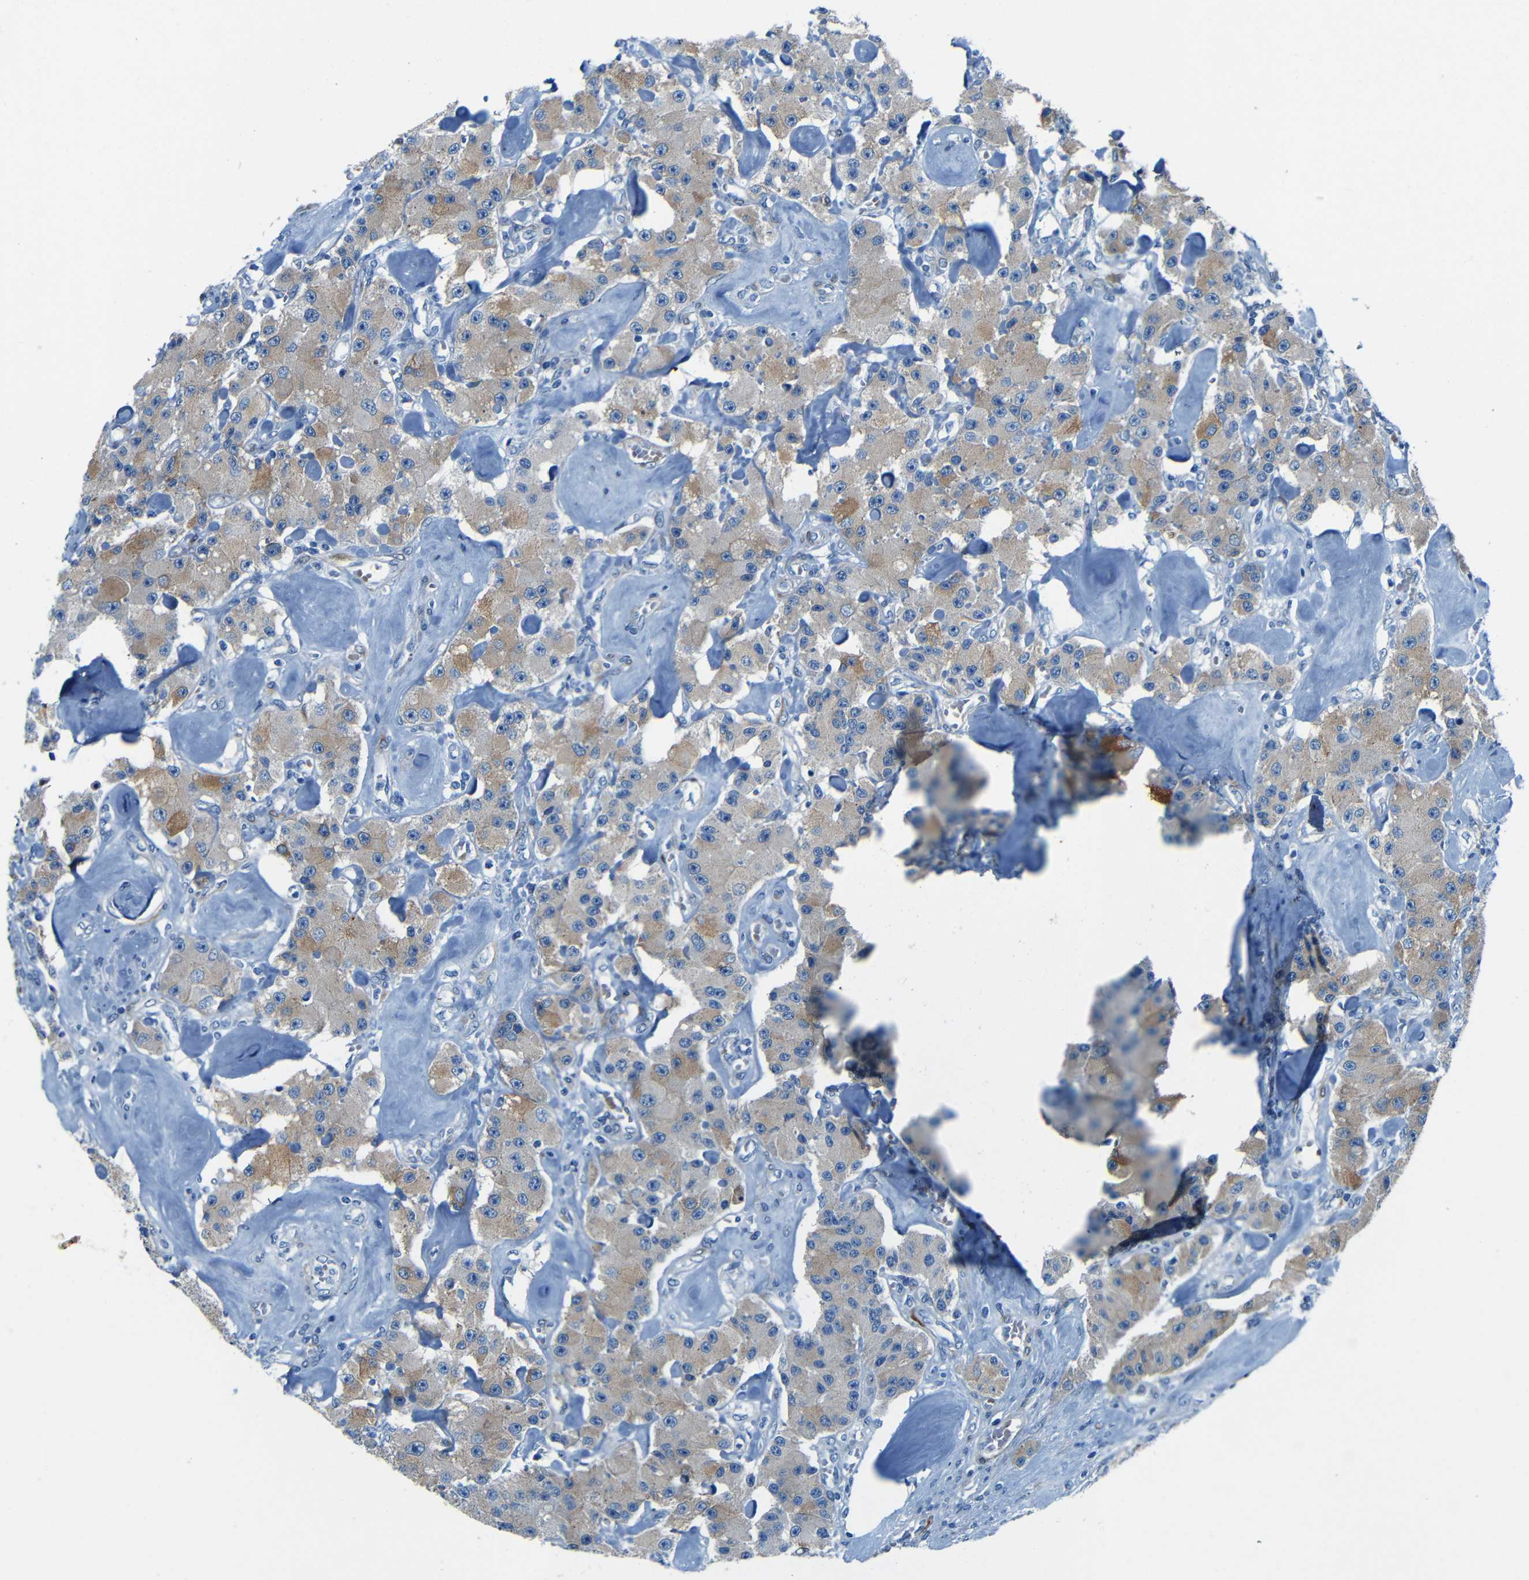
{"staining": {"intensity": "moderate", "quantity": ">75%", "location": "cytoplasmic/membranous"}, "tissue": "carcinoid", "cell_type": "Tumor cells", "image_type": "cancer", "snomed": [{"axis": "morphology", "description": "Carcinoid, malignant, NOS"}, {"axis": "topography", "description": "Pancreas"}], "caption": "Immunohistochemistry (IHC) of human malignant carcinoid exhibits medium levels of moderate cytoplasmic/membranous positivity in approximately >75% of tumor cells.", "gene": "MAP2", "patient": {"sex": "male", "age": 41}}